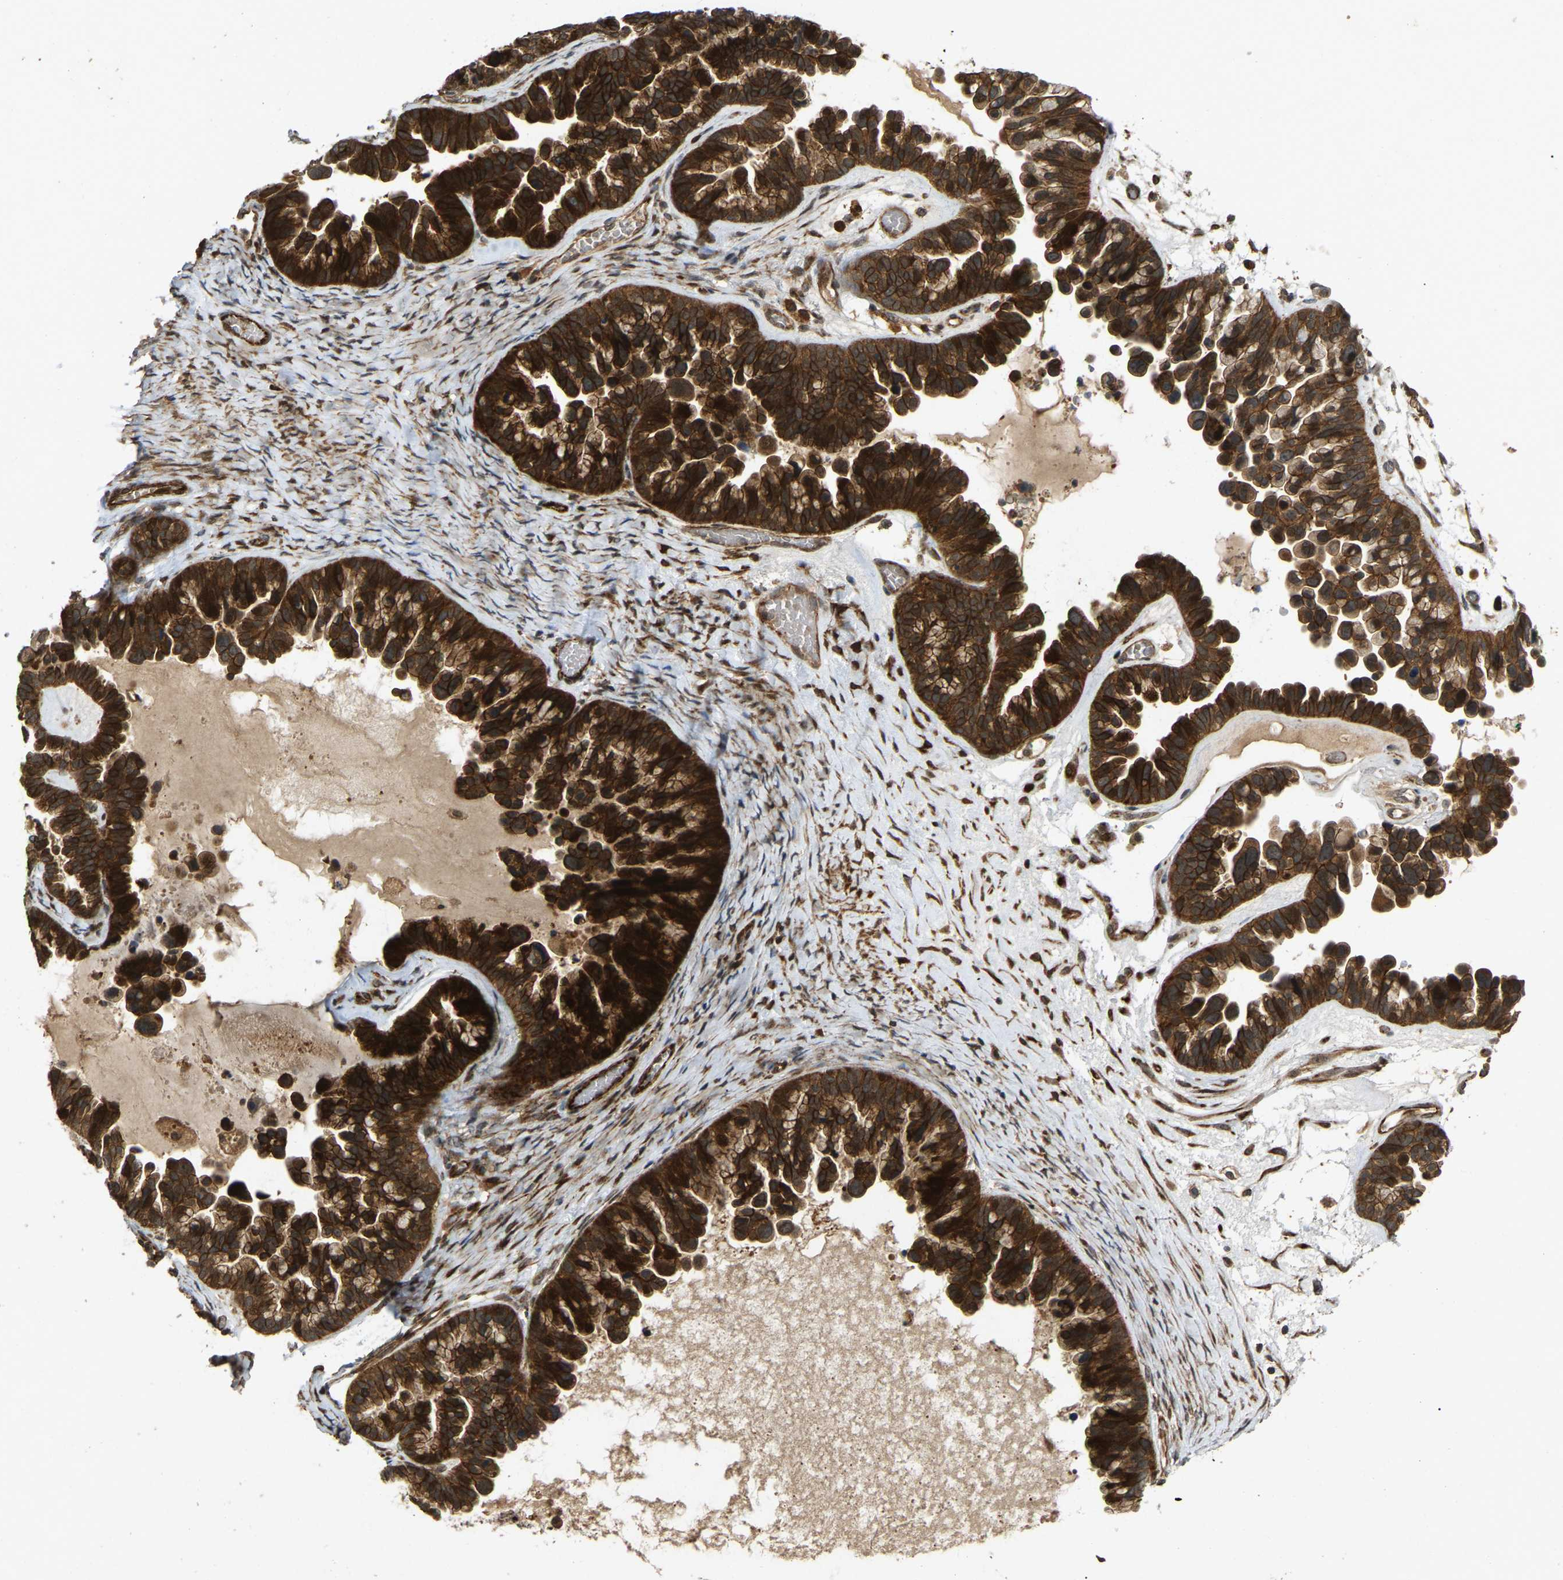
{"staining": {"intensity": "strong", "quantity": ">75%", "location": "cytoplasmic/membranous,nuclear"}, "tissue": "ovarian cancer", "cell_type": "Tumor cells", "image_type": "cancer", "snomed": [{"axis": "morphology", "description": "Cystadenocarcinoma, serous, NOS"}, {"axis": "topography", "description": "Ovary"}], "caption": "Immunohistochemical staining of human ovarian cancer (serous cystadenocarcinoma) demonstrates strong cytoplasmic/membranous and nuclear protein staining in approximately >75% of tumor cells. (DAB (3,3'-diaminobenzidine) IHC with brightfield microscopy, high magnification).", "gene": "KIAA1549", "patient": {"sex": "female", "age": 56}}